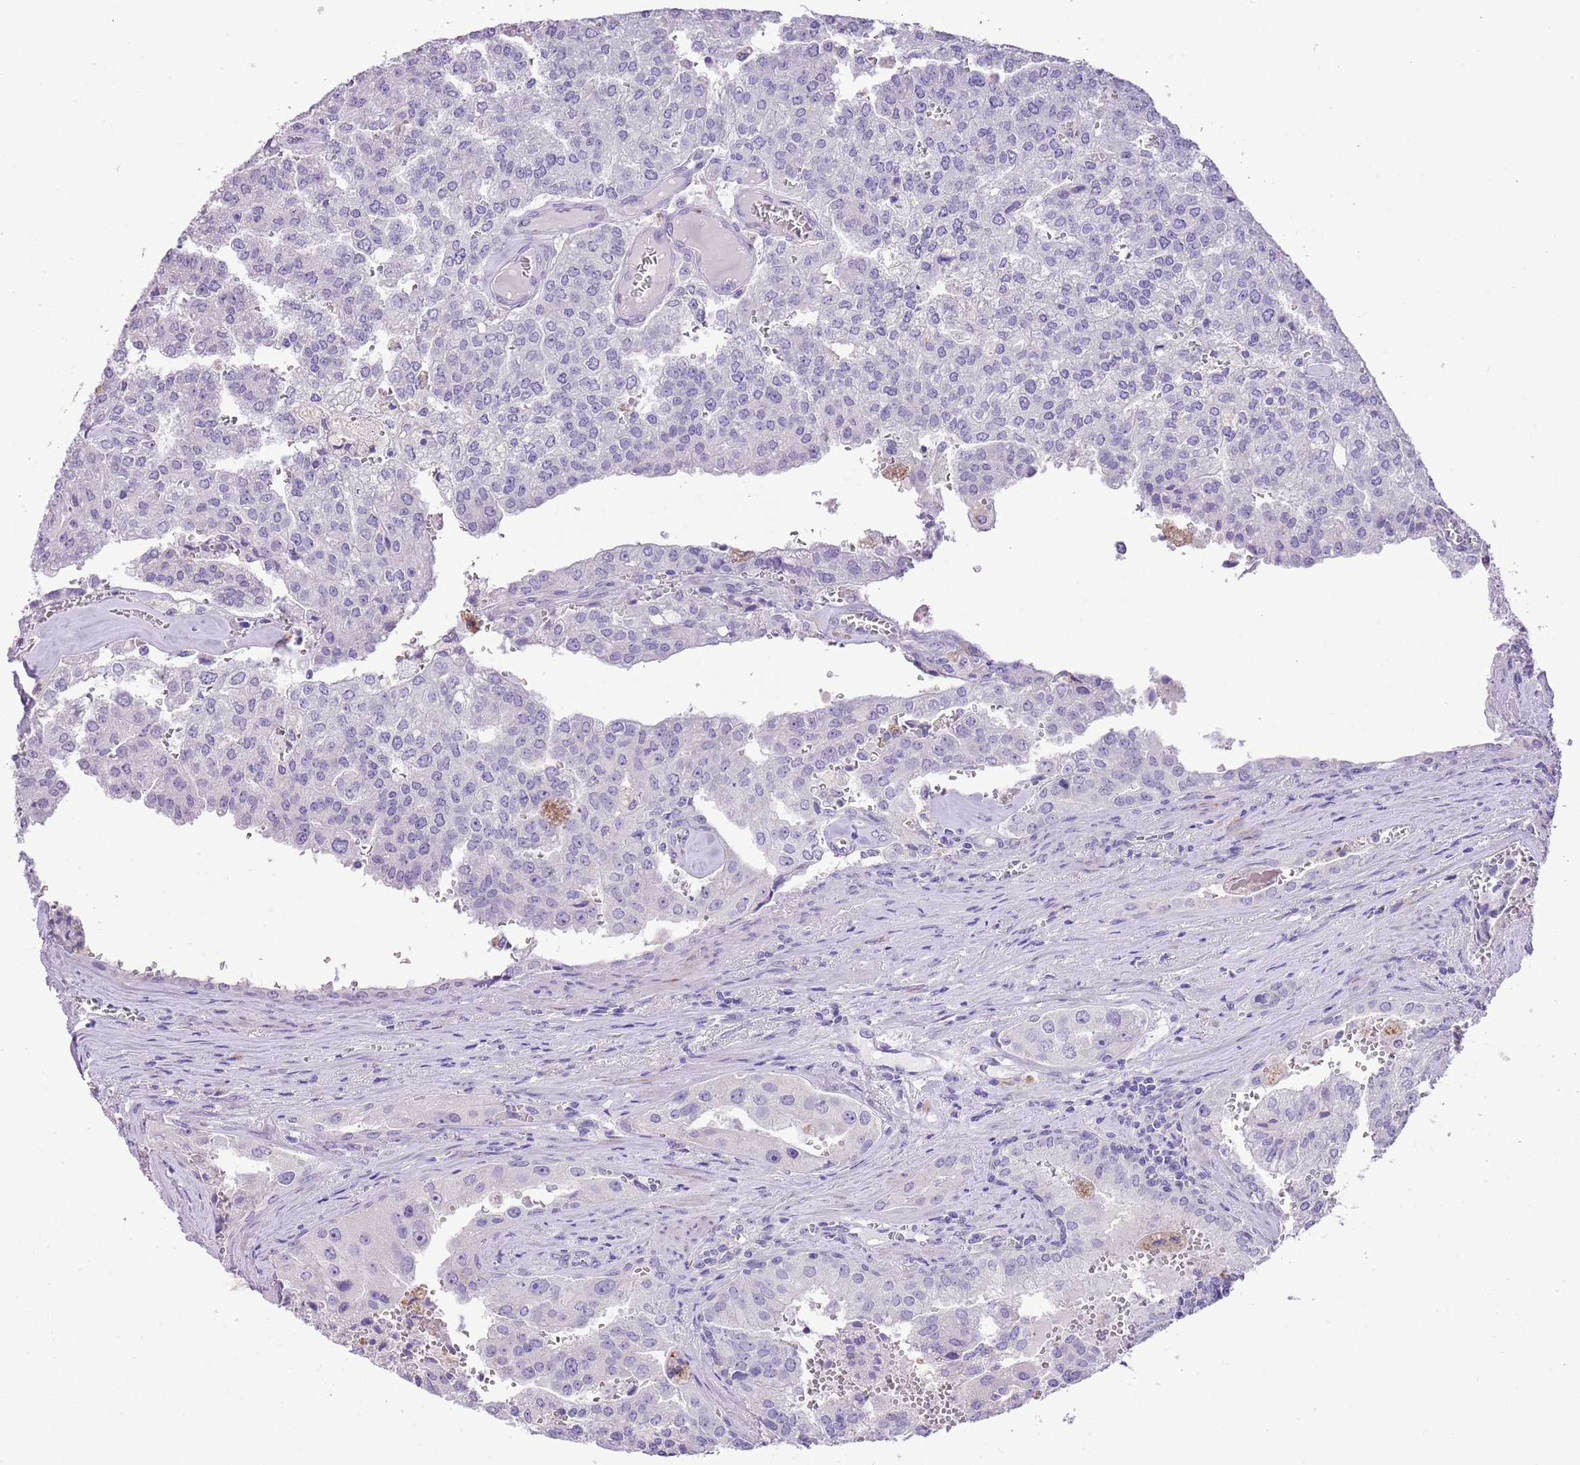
{"staining": {"intensity": "negative", "quantity": "none", "location": "none"}, "tissue": "prostate cancer", "cell_type": "Tumor cells", "image_type": "cancer", "snomed": [{"axis": "morphology", "description": "Adenocarcinoma, High grade"}, {"axis": "topography", "description": "Prostate"}], "caption": "Immunohistochemistry (IHC) of human prostate adenocarcinoma (high-grade) demonstrates no staining in tumor cells.", "gene": "OR2Z1", "patient": {"sex": "male", "age": 68}}